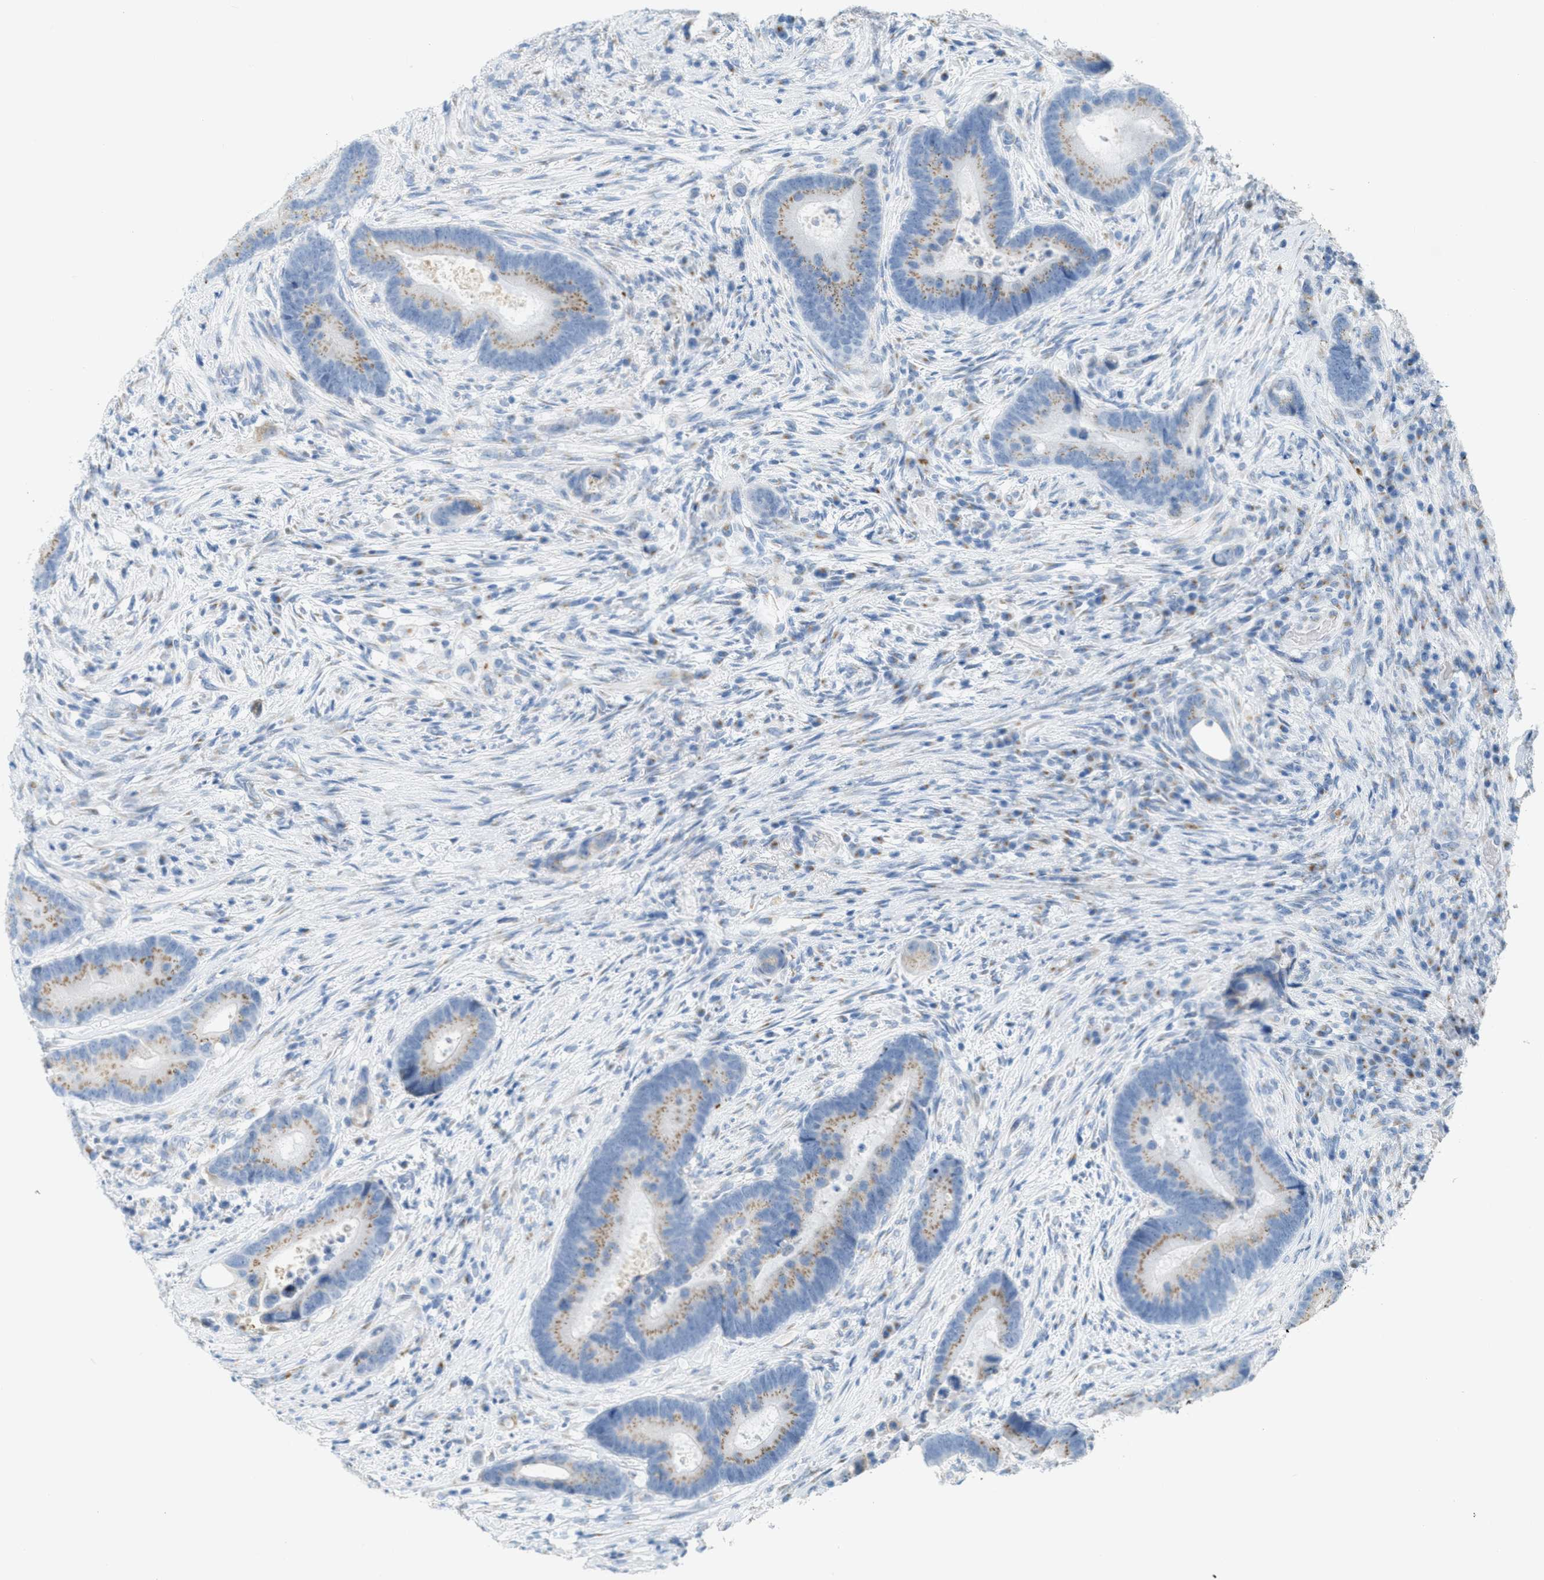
{"staining": {"intensity": "moderate", "quantity": ">75%", "location": "cytoplasmic/membranous"}, "tissue": "colorectal cancer", "cell_type": "Tumor cells", "image_type": "cancer", "snomed": [{"axis": "morphology", "description": "Adenocarcinoma, NOS"}, {"axis": "topography", "description": "Rectum"}], "caption": "Adenocarcinoma (colorectal) was stained to show a protein in brown. There is medium levels of moderate cytoplasmic/membranous expression in about >75% of tumor cells.", "gene": "ZFPL1", "patient": {"sex": "female", "age": 89}}